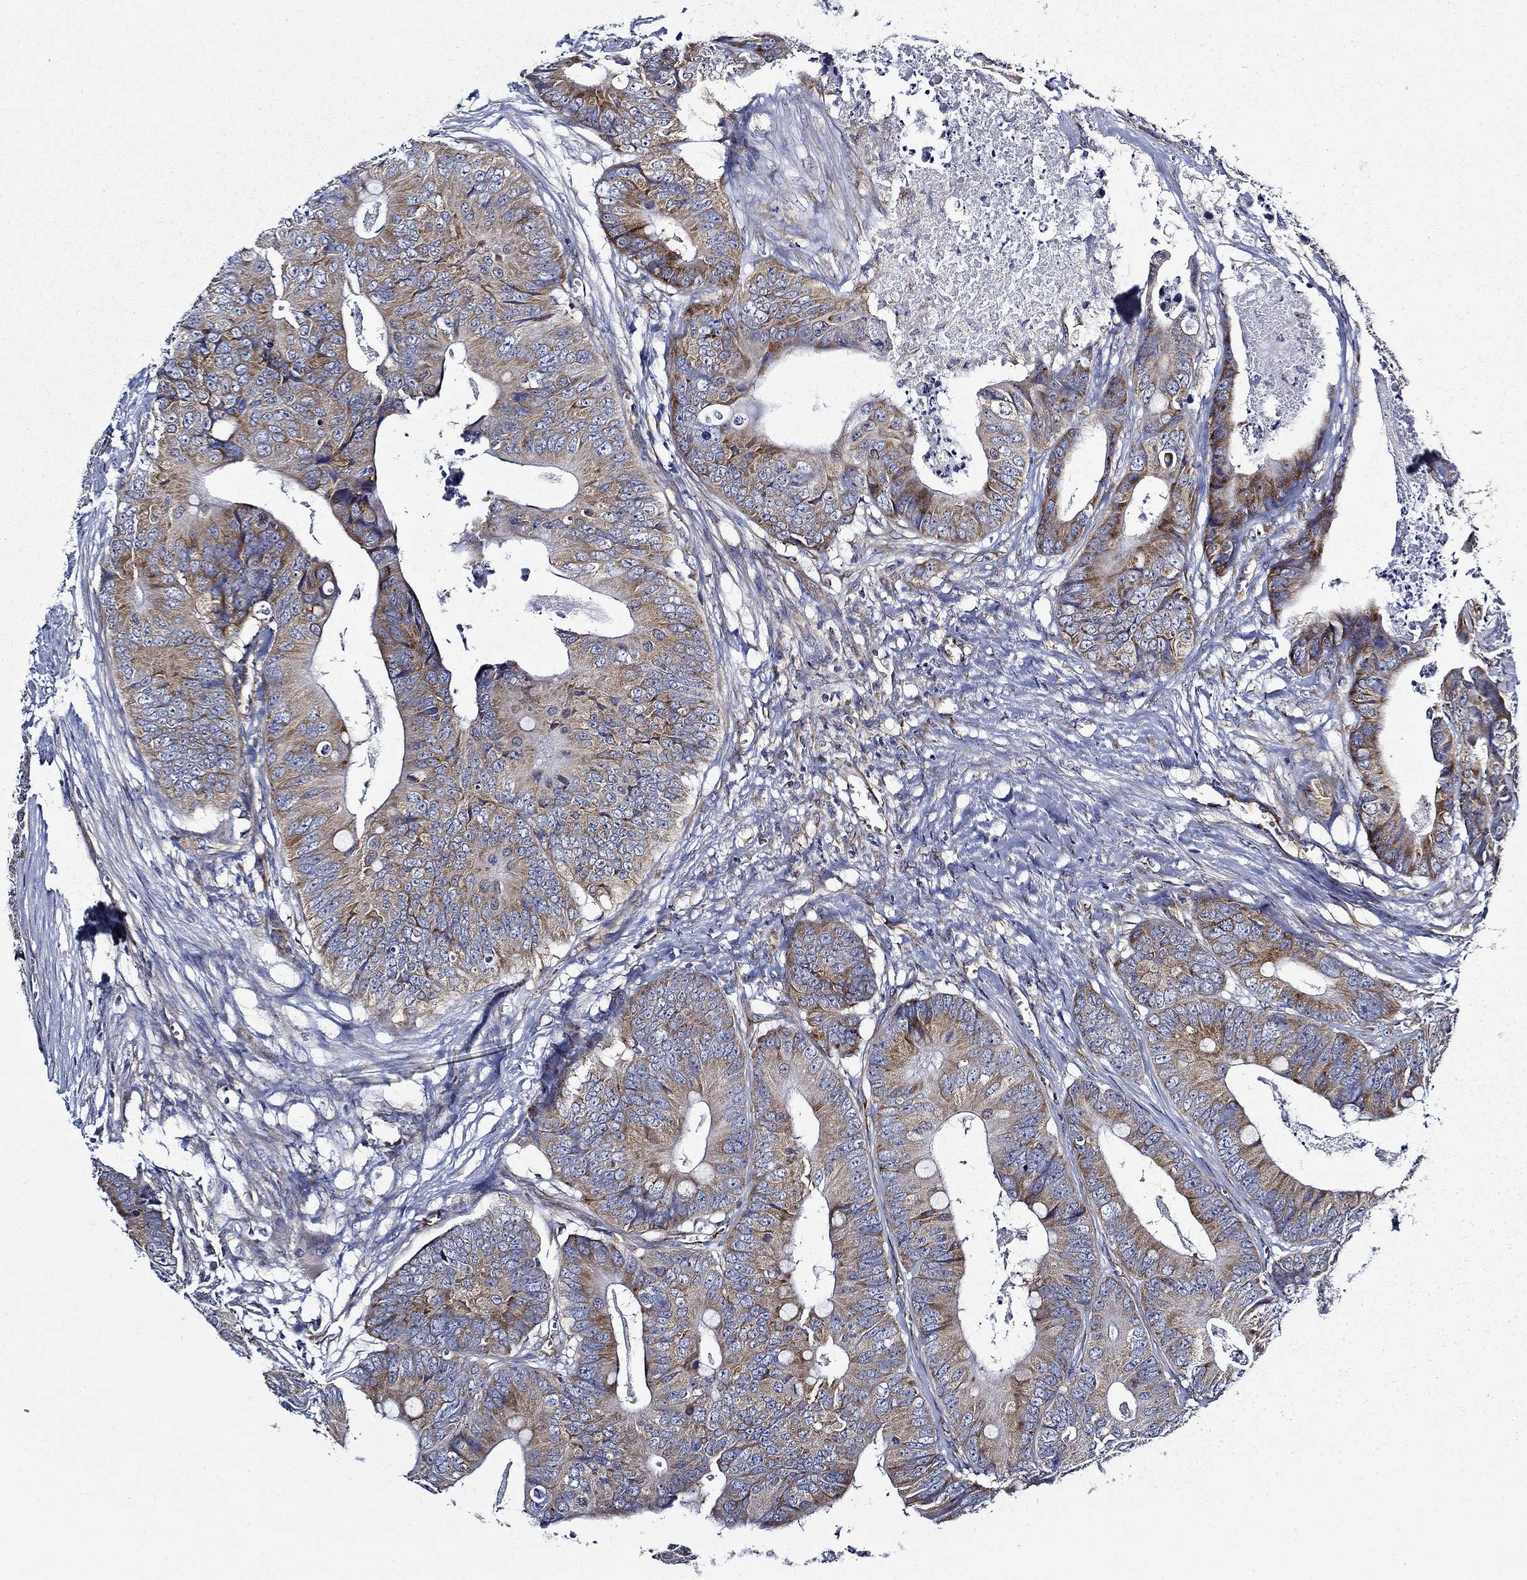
{"staining": {"intensity": "strong", "quantity": "25%-75%", "location": "cytoplasmic/membranous"}, "tissue": "colorectal cancer", "cell_type": "Tumor cells", "image_type": "cancer", "snomed": [{"axis": "morphology", "description": "Adenocarcinoma, NOS"}, {"axis": "topography", "description": "Colon"}], "caption": "Colorectal cancer stained for a protein (brown) shows strong cytoplasmic/membranous positive staining in about 25%-75% of tumor cells.", "gene": "FXR1", "patient": {"sex": "male", "age": 84}}